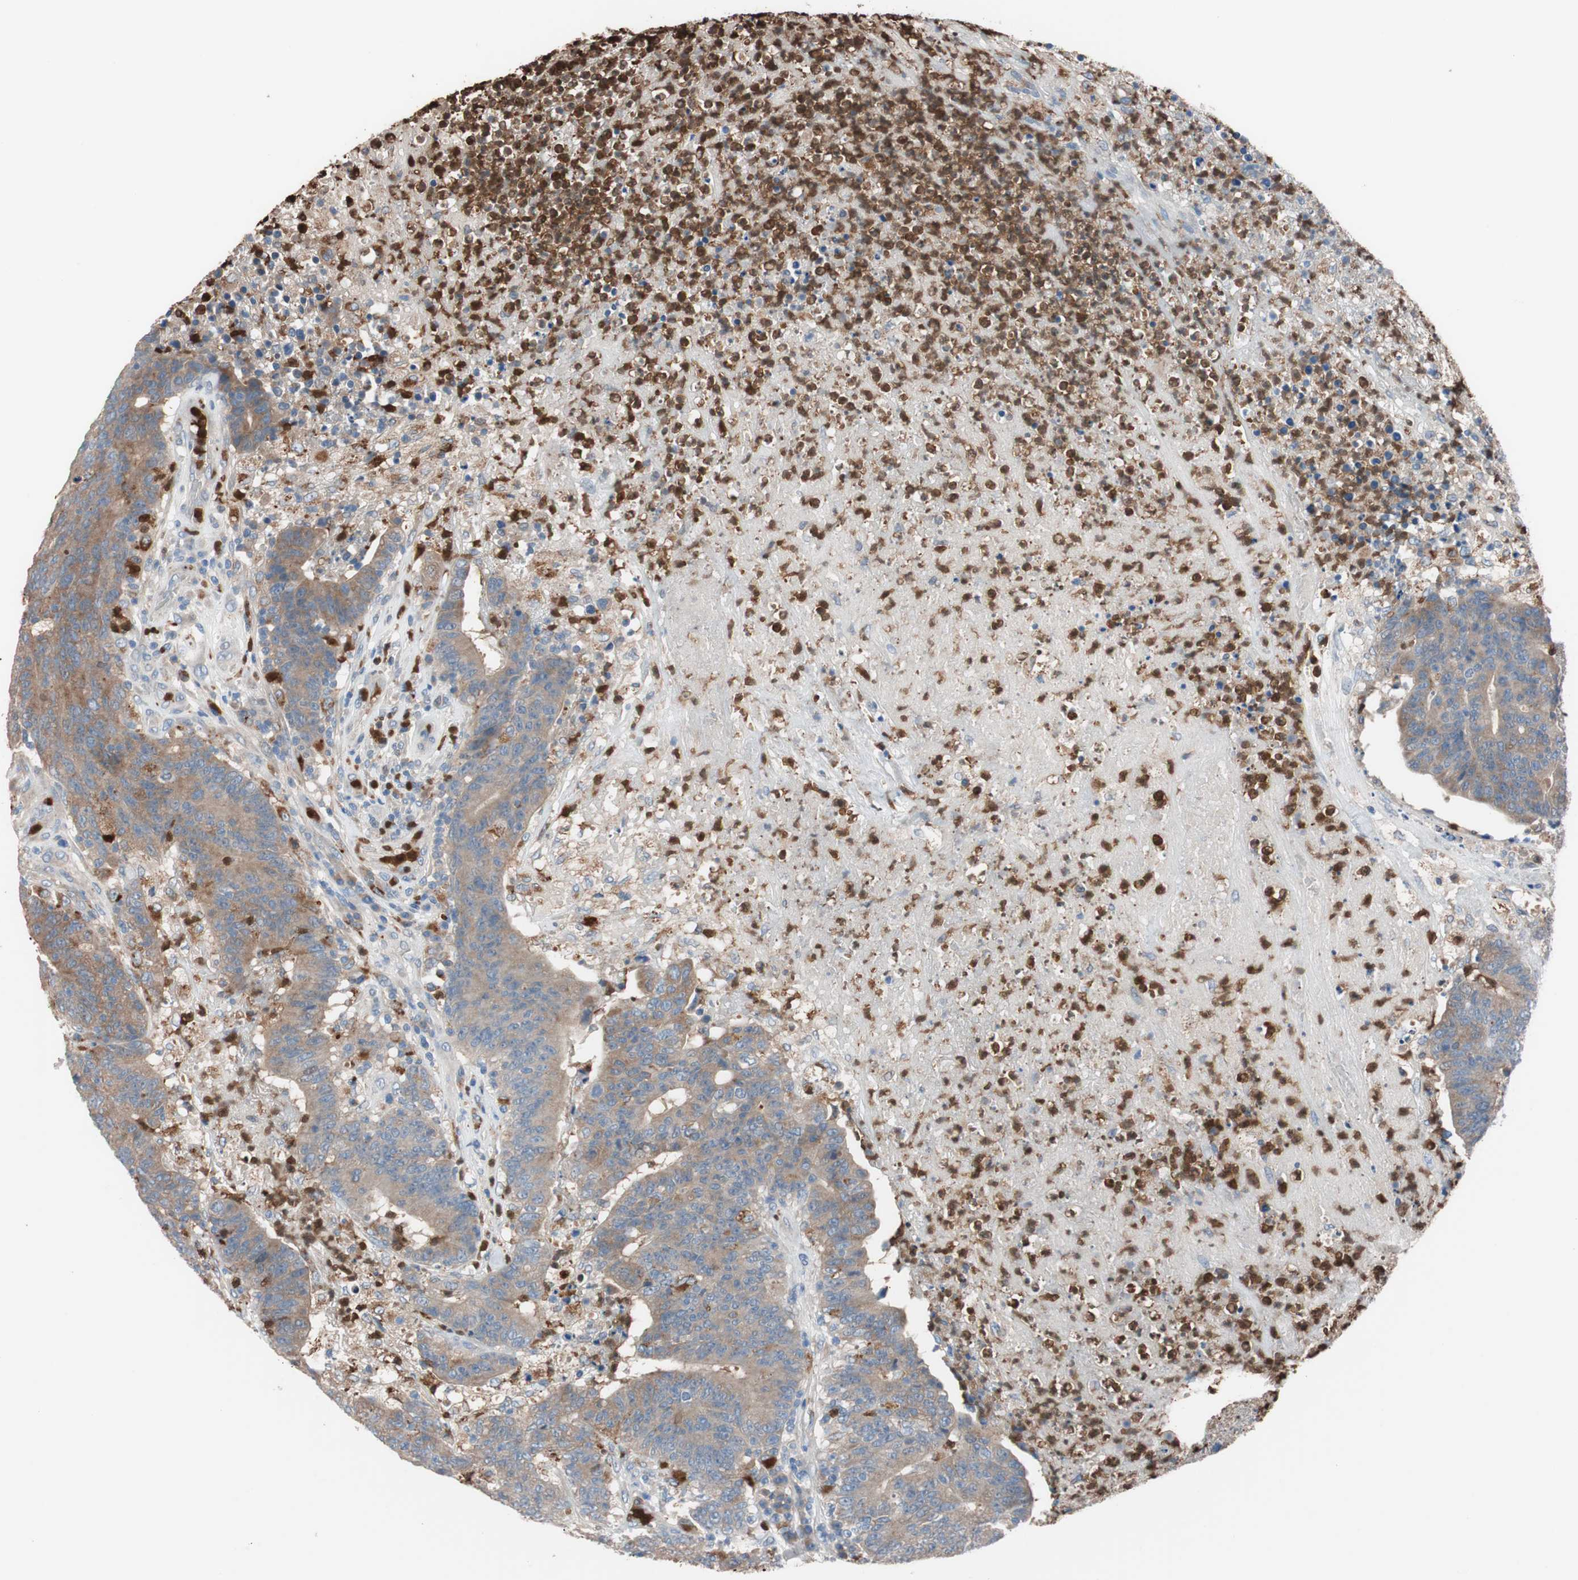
{"staining": {"intensity": "weak", "quantity": ">75%", "location": "cytoplasmic/membranous"}, "tissue": "colorectal cancer", "cell_type": "Tumor cells", "image_type": "cancer", "snomed": [{"axis": "morphology", "description": "Normal tissue, NOS"}, {"axis": "morphology", "description": "Adenocarcinoma, NOS"}, {"axis": "topography", "description": "Colon"}], "caption": "This histopathology image exhibits colorectal cancer stained with immunohistochemistry (IHC) to label a protein in brown. The cytoplasmic/membranous of tumor cells show weak positivity for the protein. Nuclei are counter-stained blue.", "gene": "CLEC4D", "patient": {"sex": "female", "age": 75}}